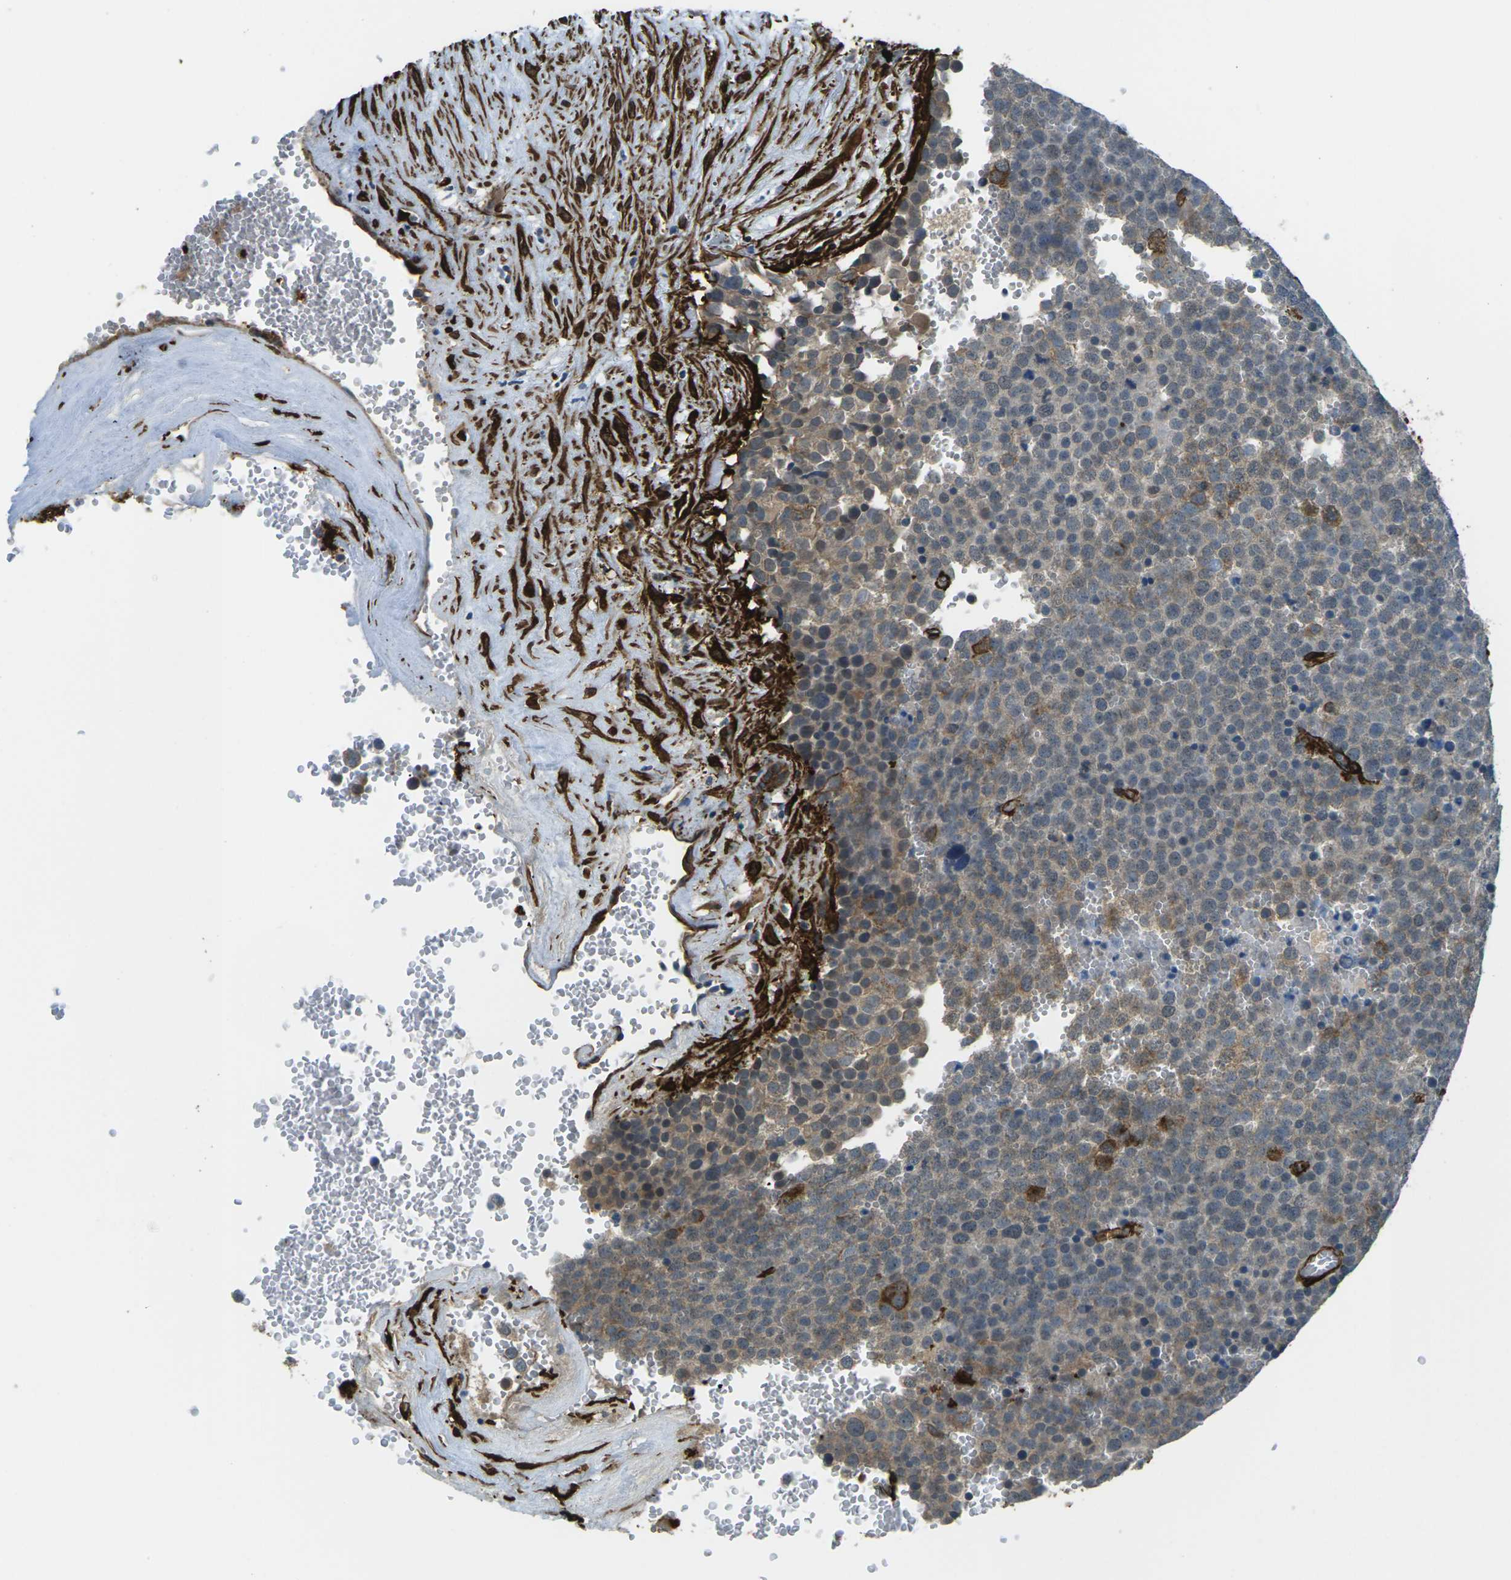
{"staining": {"intensity": "weak", "quantity": "<25%", "location": "cytoplasmic/membranous"}, "tissue": "testis cancer", "cell_type": "Tumor cells", "image_type": "cancer", "snomed": [{"axis": "morphology", "description": "Seminoma, NOS"}, {"axis": "topography", "description": "Testis"}], "caption": "High power microscopy micrograph of an immunohistochemistry (IHC) histopathology image of testis cancer (seminoma), revealing no significant expression in tumor cells.", "gene": "GRAMD1C", "patient": {"sex": "male", "age": 71}}